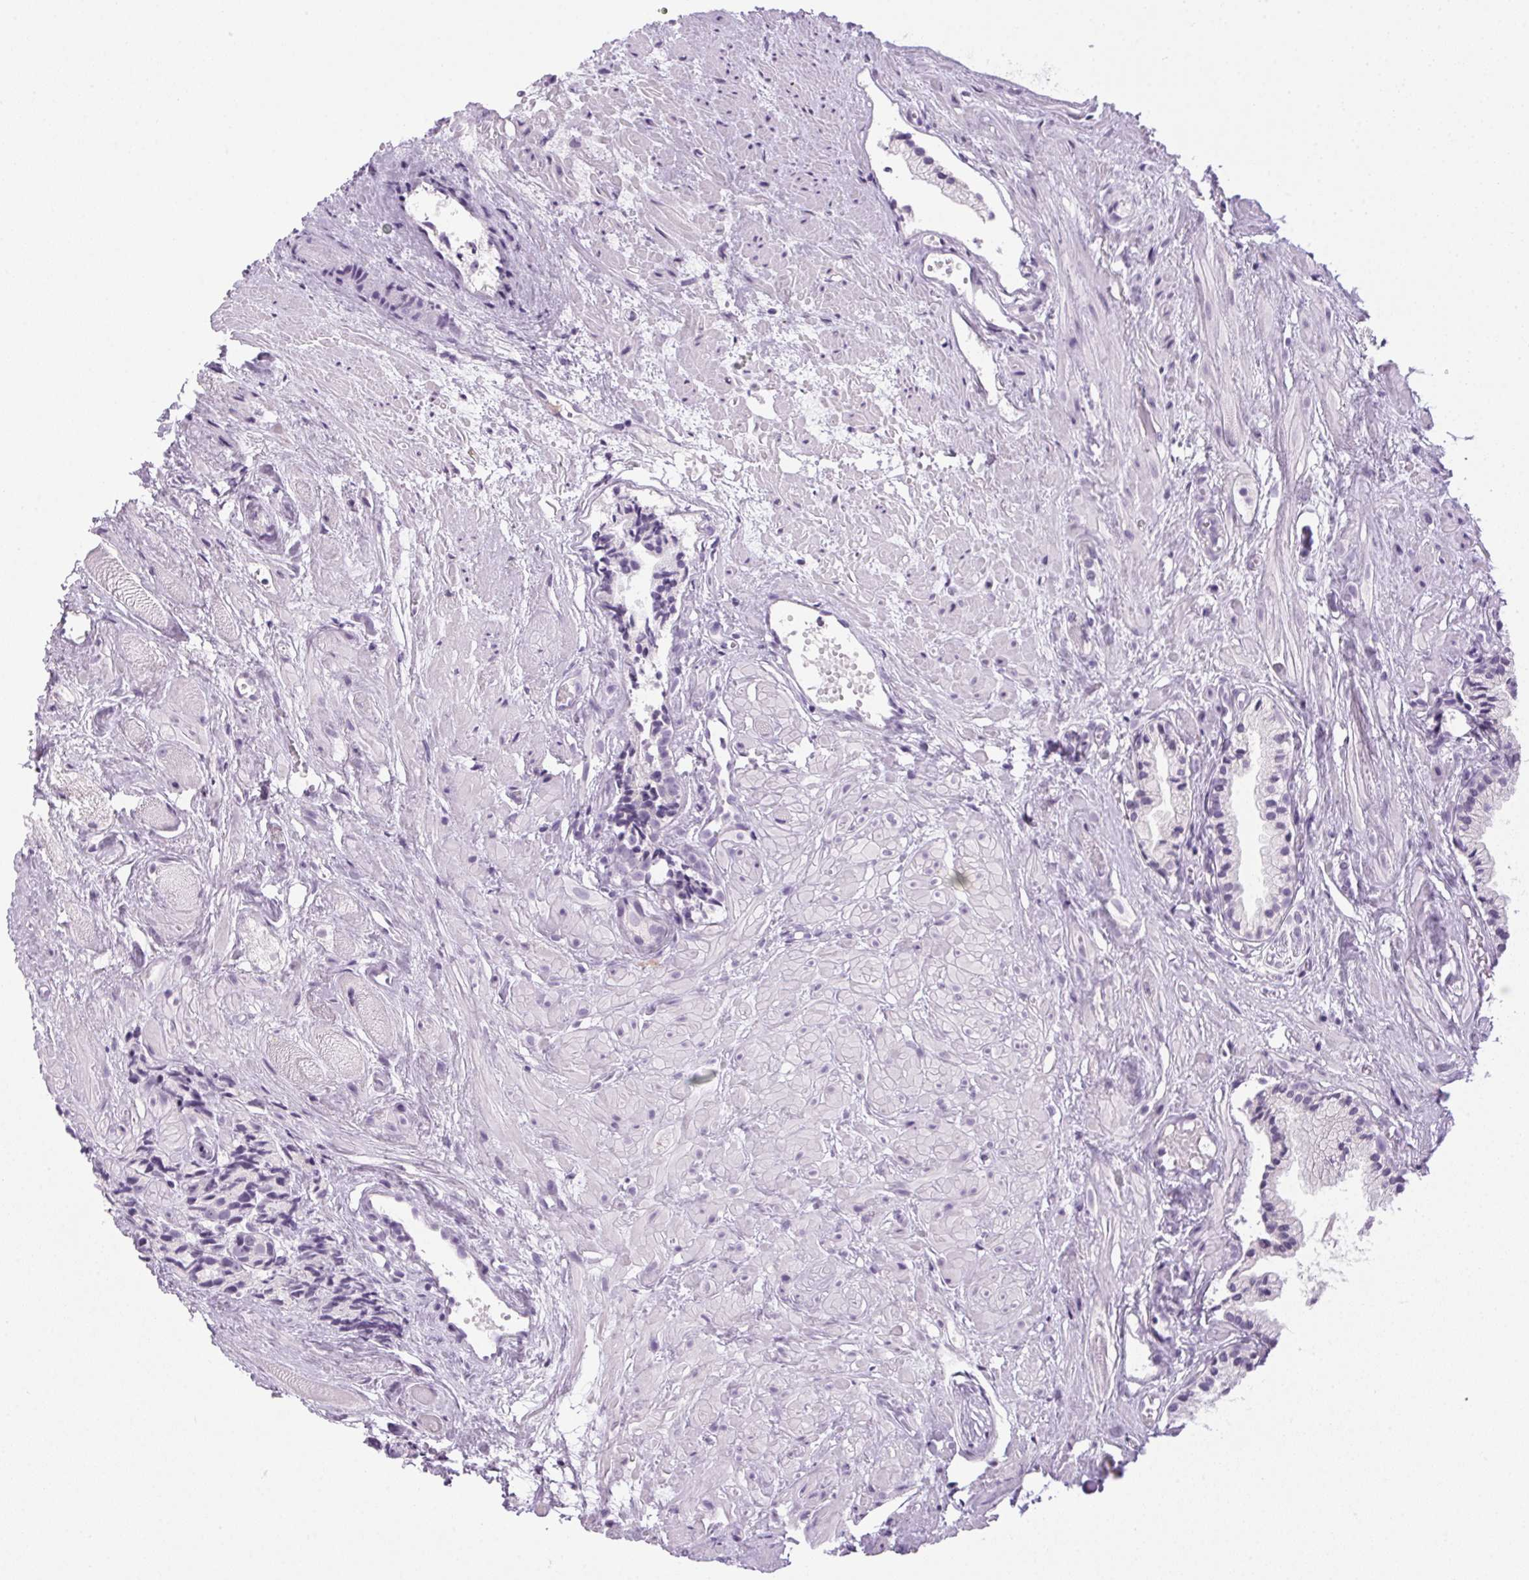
{"staining": {"intensity": "negative", "quantity": "none", "location": "none"}, "tissue": "prostate cancer", "cell_type": "Tumor cells", "image_type": "cancer", "snomed": [{"axis": "morphology", "description": "Adenocarcinoma, High grade"}, {"axis": "topography", "description": "Prostate"}], "caption": "This is an immunohistochemistry (IHC) micrograph of adenocarcinoma (high-grade) (prostate). There is no expression in tumor cells.", "gene": "POPDC2", "patient": {"sex": "male", "age": 81}}